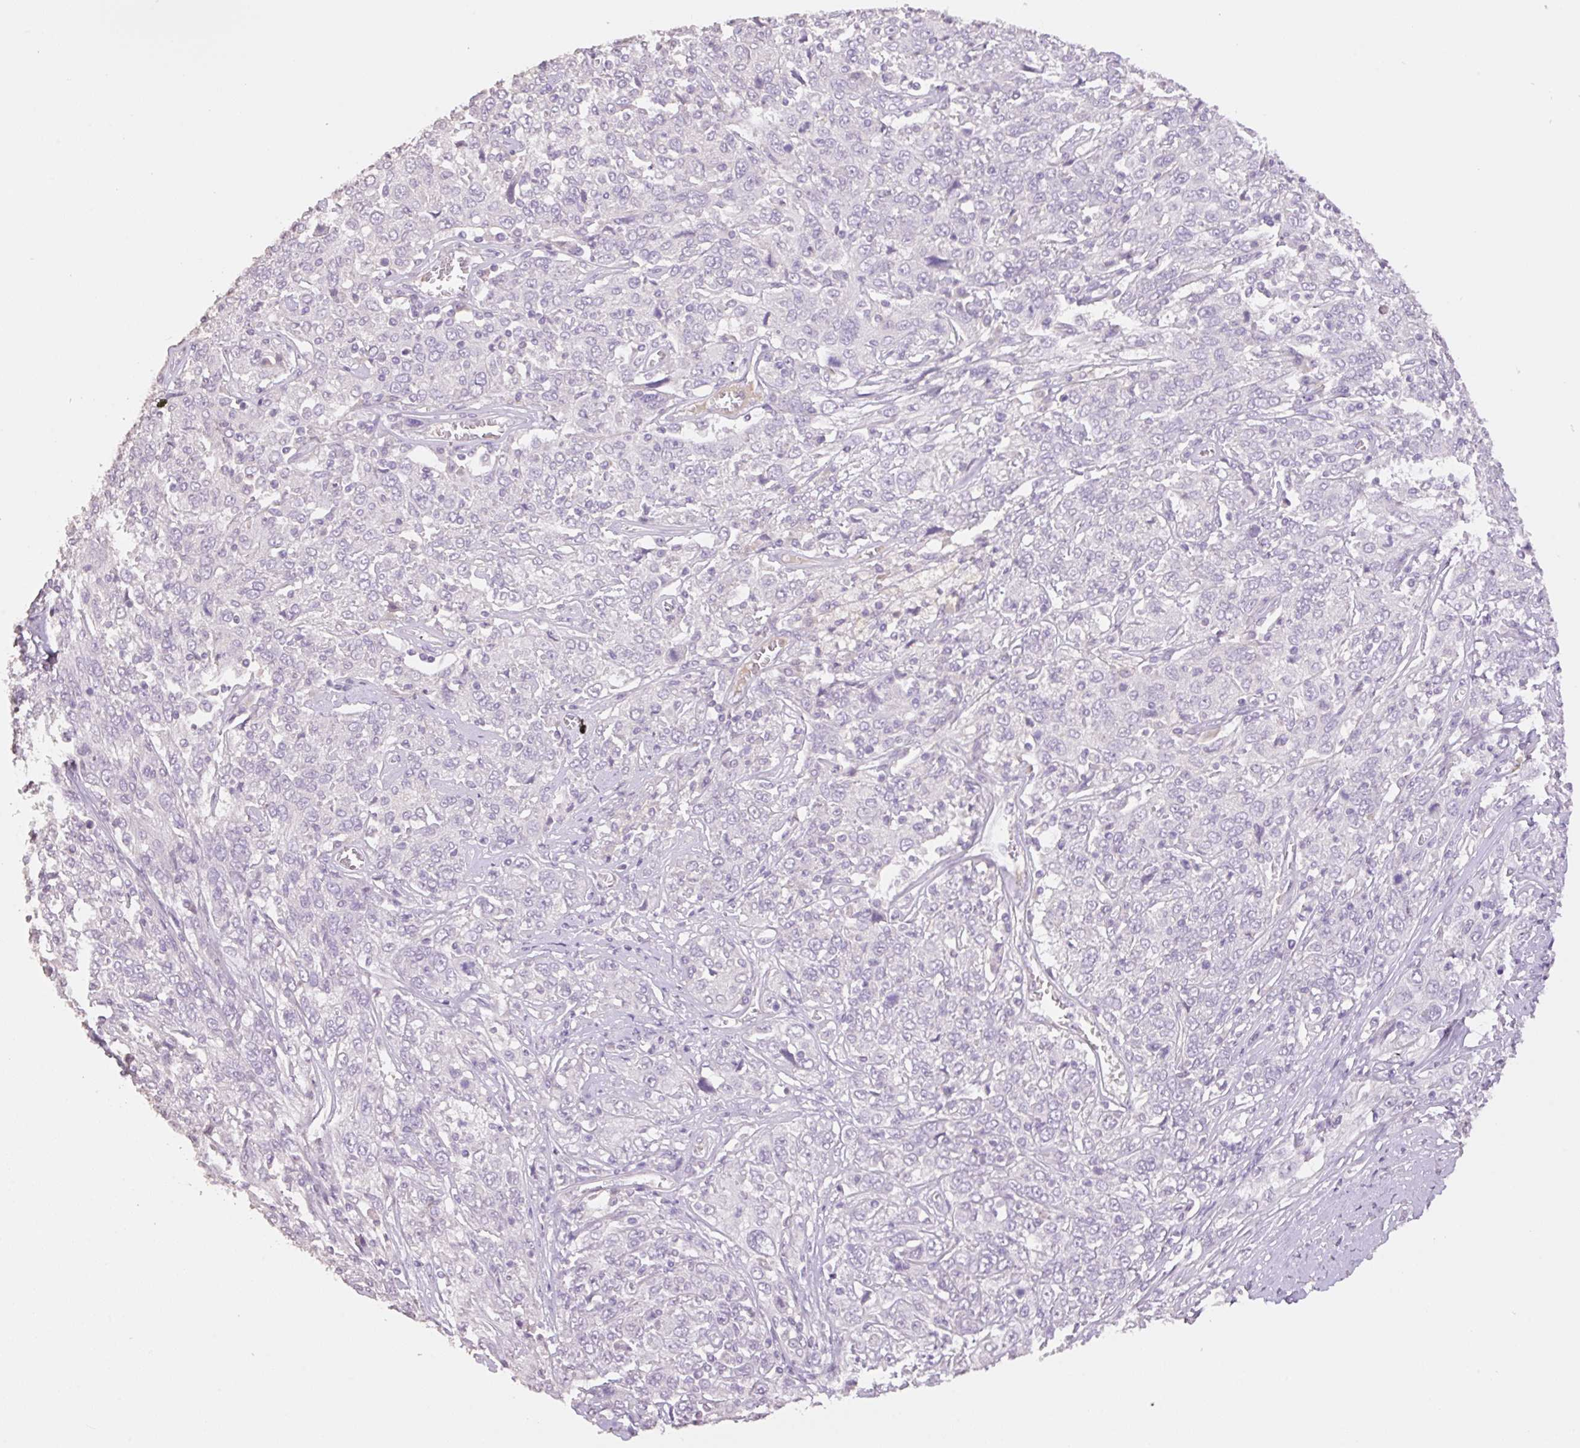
{"staining": {"intensity": "negative", "quantity": "none", "location": "none"}, "tissue": "cervical cancer", "cell_type": "Tumor cells", "image_type": "cancer", "snomed": [{"axis": "morphology", "description": "Squamous cell carcinoma, NOS"}, {"axis": "topography", "description": "Cervix"}], "caption": "IHC image of neoplastic tissue: human cervical cancer stained with DAB reveals no significant protein staining in tumor cells.", "gene": "HCRTR2", "patient": {"sex": "female", "age": 46}}